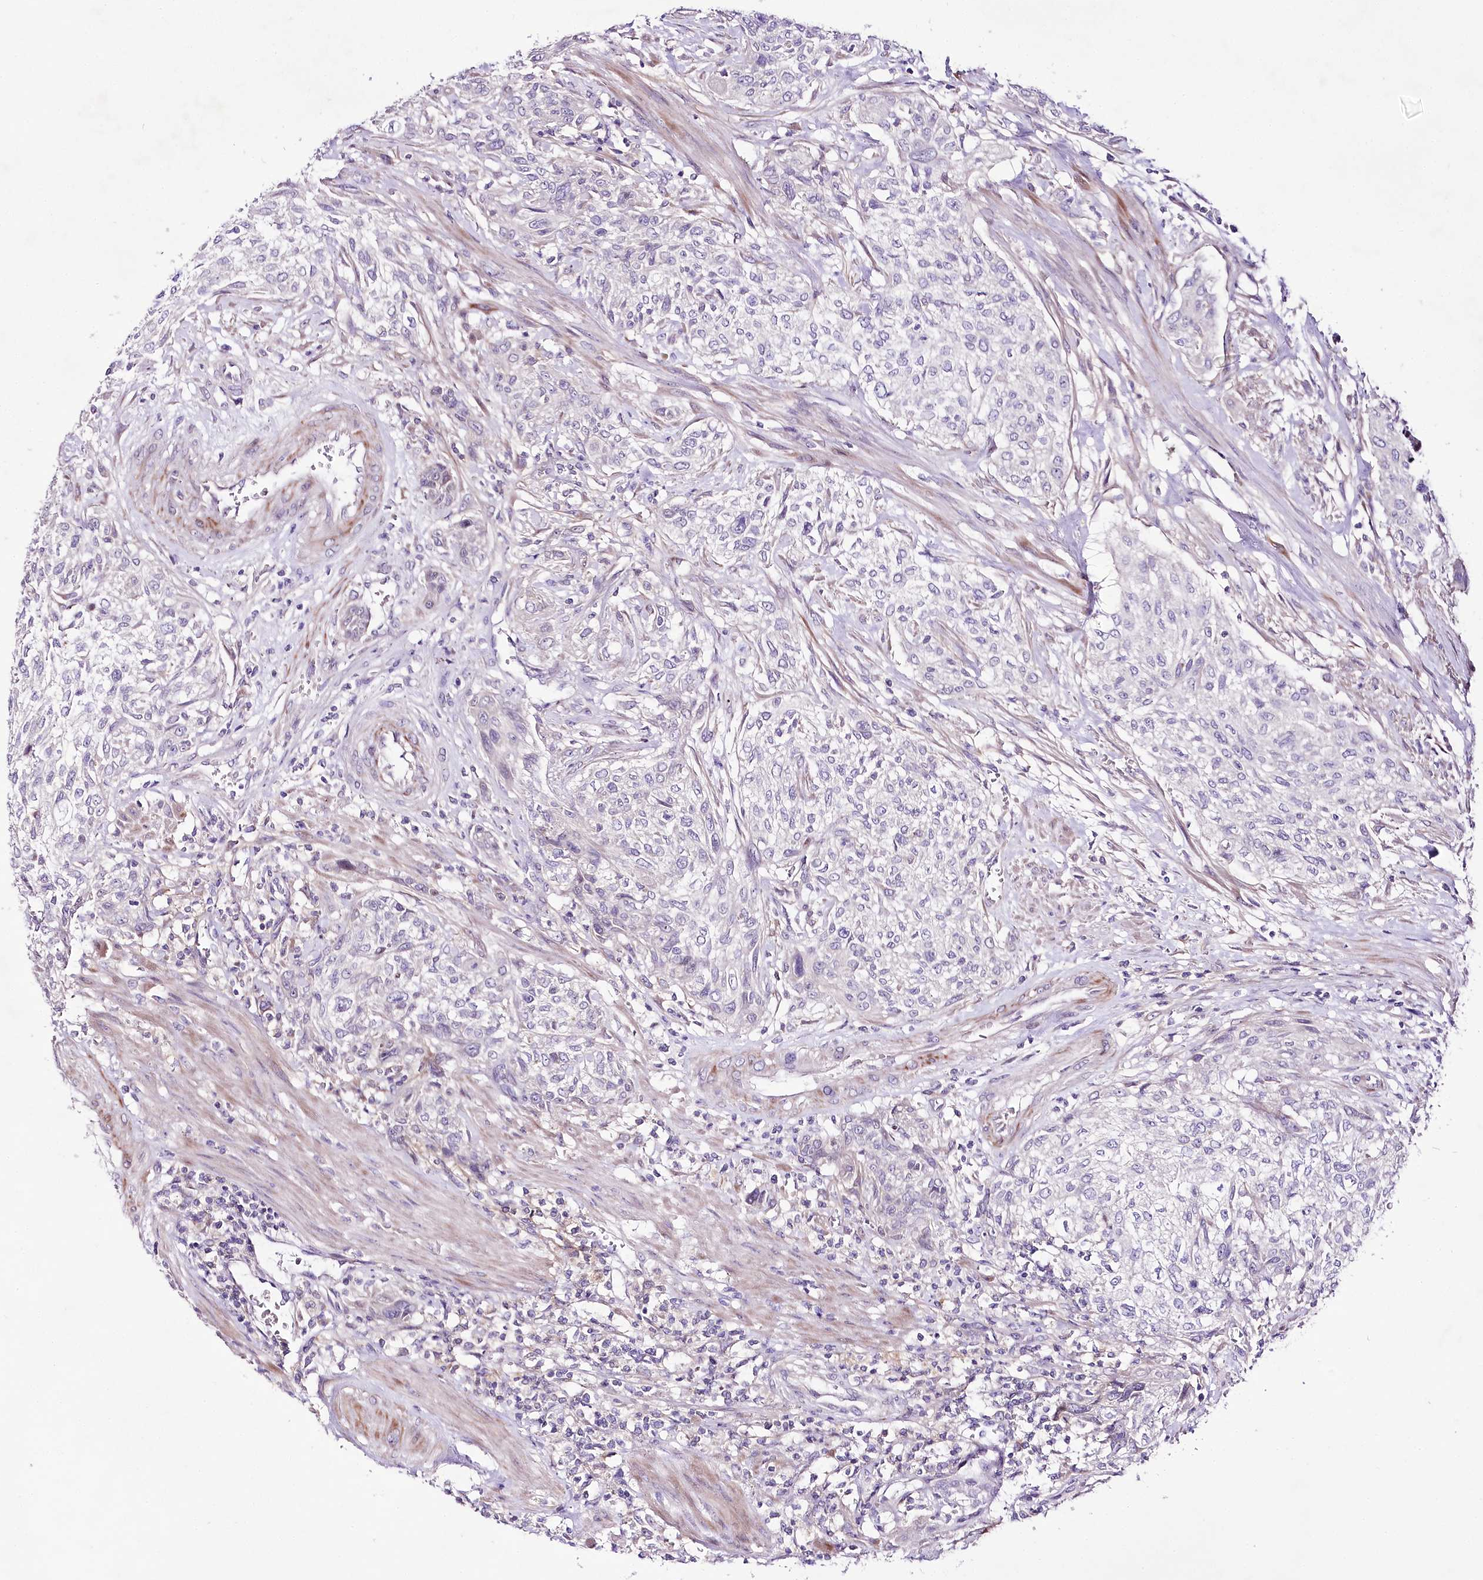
{"staining": {"intensity": "negative", "quantity": "none", "location": "none"}, "tissue": "urothelial cancer", "cell_type": "Tumor cells", "image_type": "cancer", "snomed": [{"axis": "morphology", "description": "Normal tissue, NOS"}, {"axis": "morphology", "description": "Urothelial carcinoma, NOS"}, {"axis": "topography", "description": "Urinary bladder"}, {"axis": "topography", "description": "Peripheral nerve tissue"}], "caption": "The histopathology image exhibits no significant staining in tumor cells of transitional cell carcinoma. (DAB immunohistochemistry visualized using brightfield microscopy, high magnification).", "gene": "LRRC14B", "patient": {"sex": "male", "age": 35}}